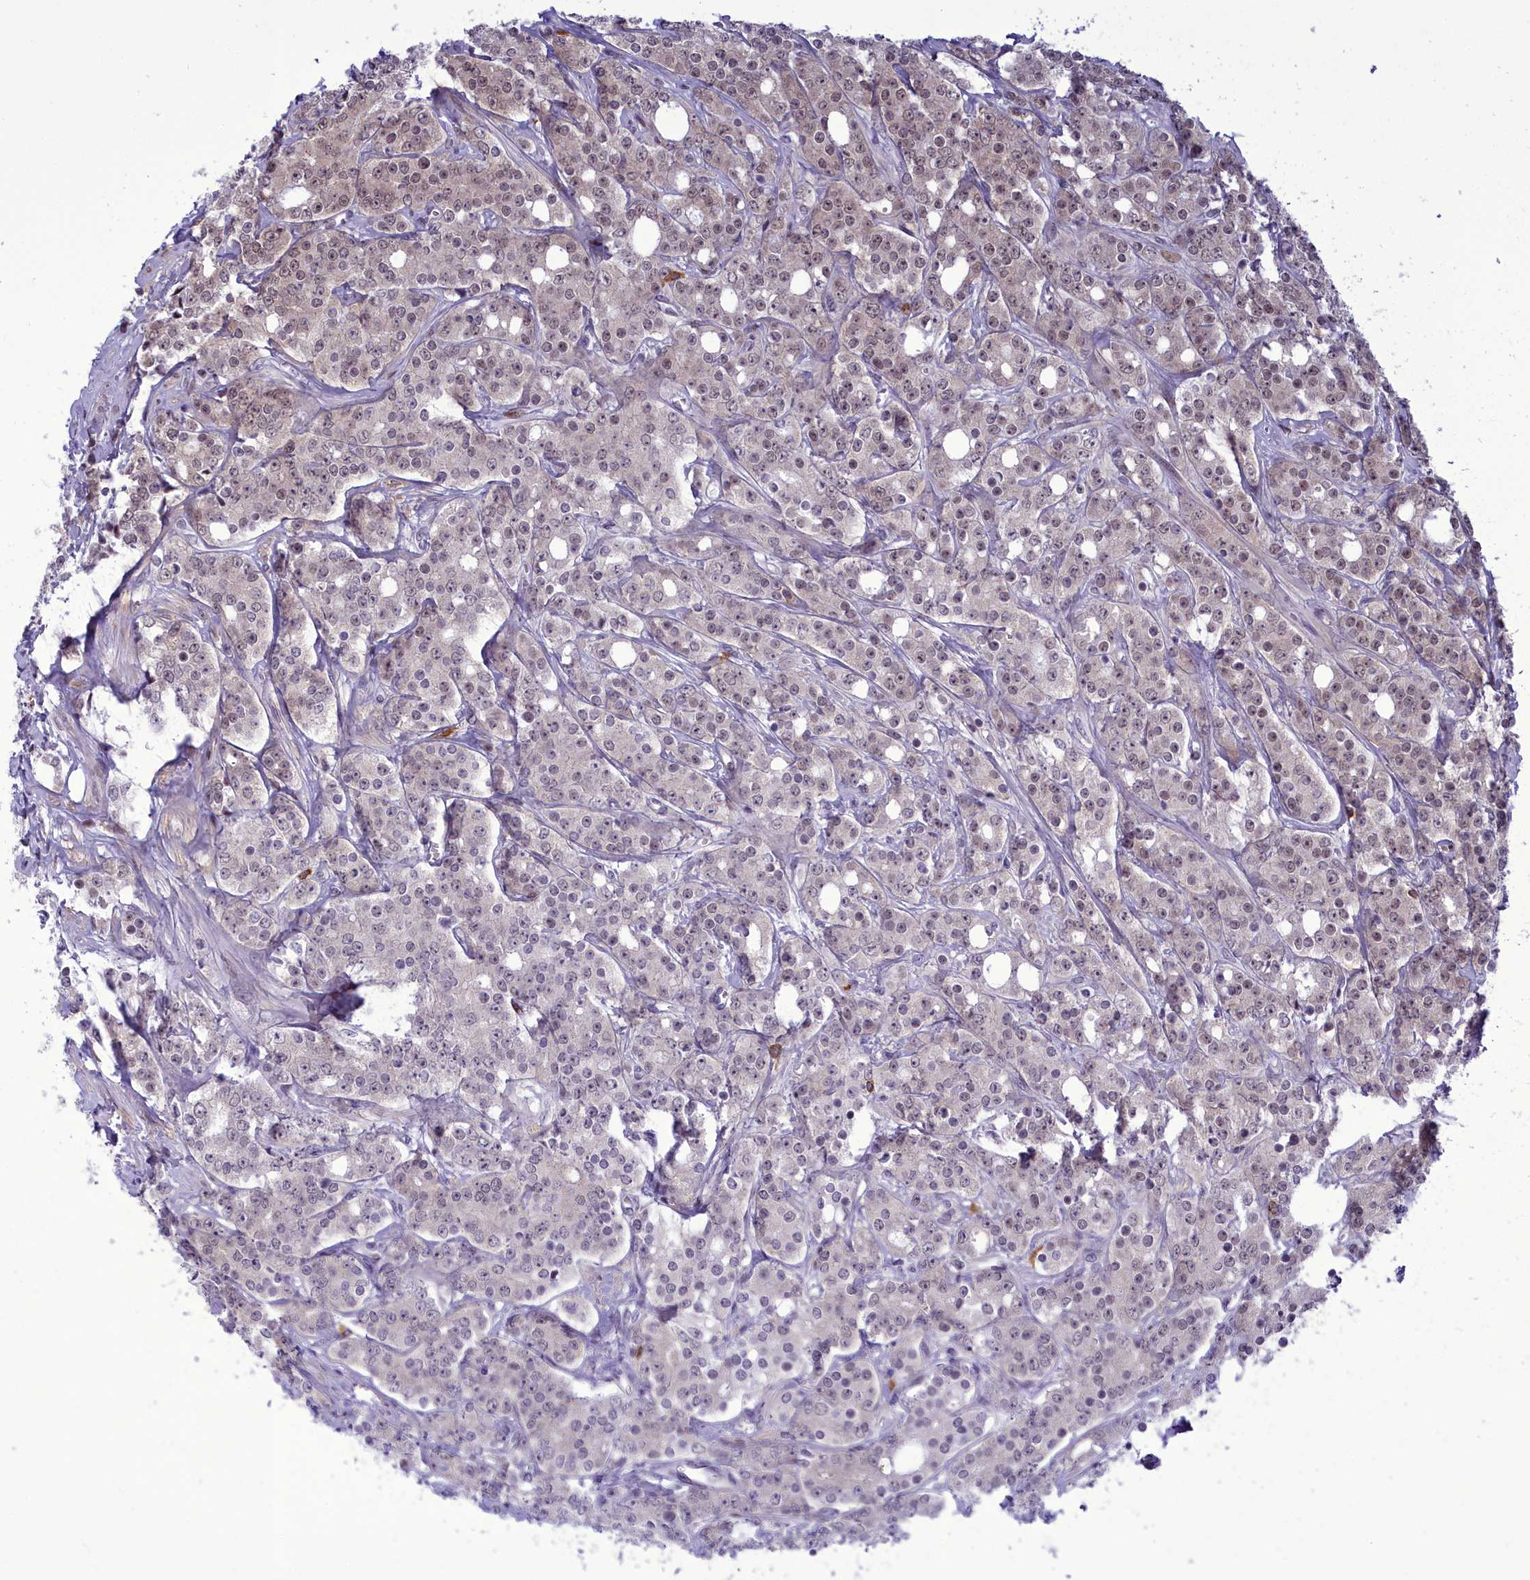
{"staining": {"intensity": "moderate", "quantity": "25%-75%", "location": "nuclear"}, "tissue": "prostate cancer", "cell_type": "Tumor cells", "image_type": "cancer", "snomed": [{"axis": "morphology", "description": "Adenocarcinoma, High grade"}, {"axis": "topography", "description": "Prostate"}], "caption": "About 25%-75% of tumor cells in prostate cancer reveal moderate nuclear protein positivity as visualized by brown immunohistochemical staining.", "gene": "CEACAM19", "patient": {"sex": "male", "age": 62}}